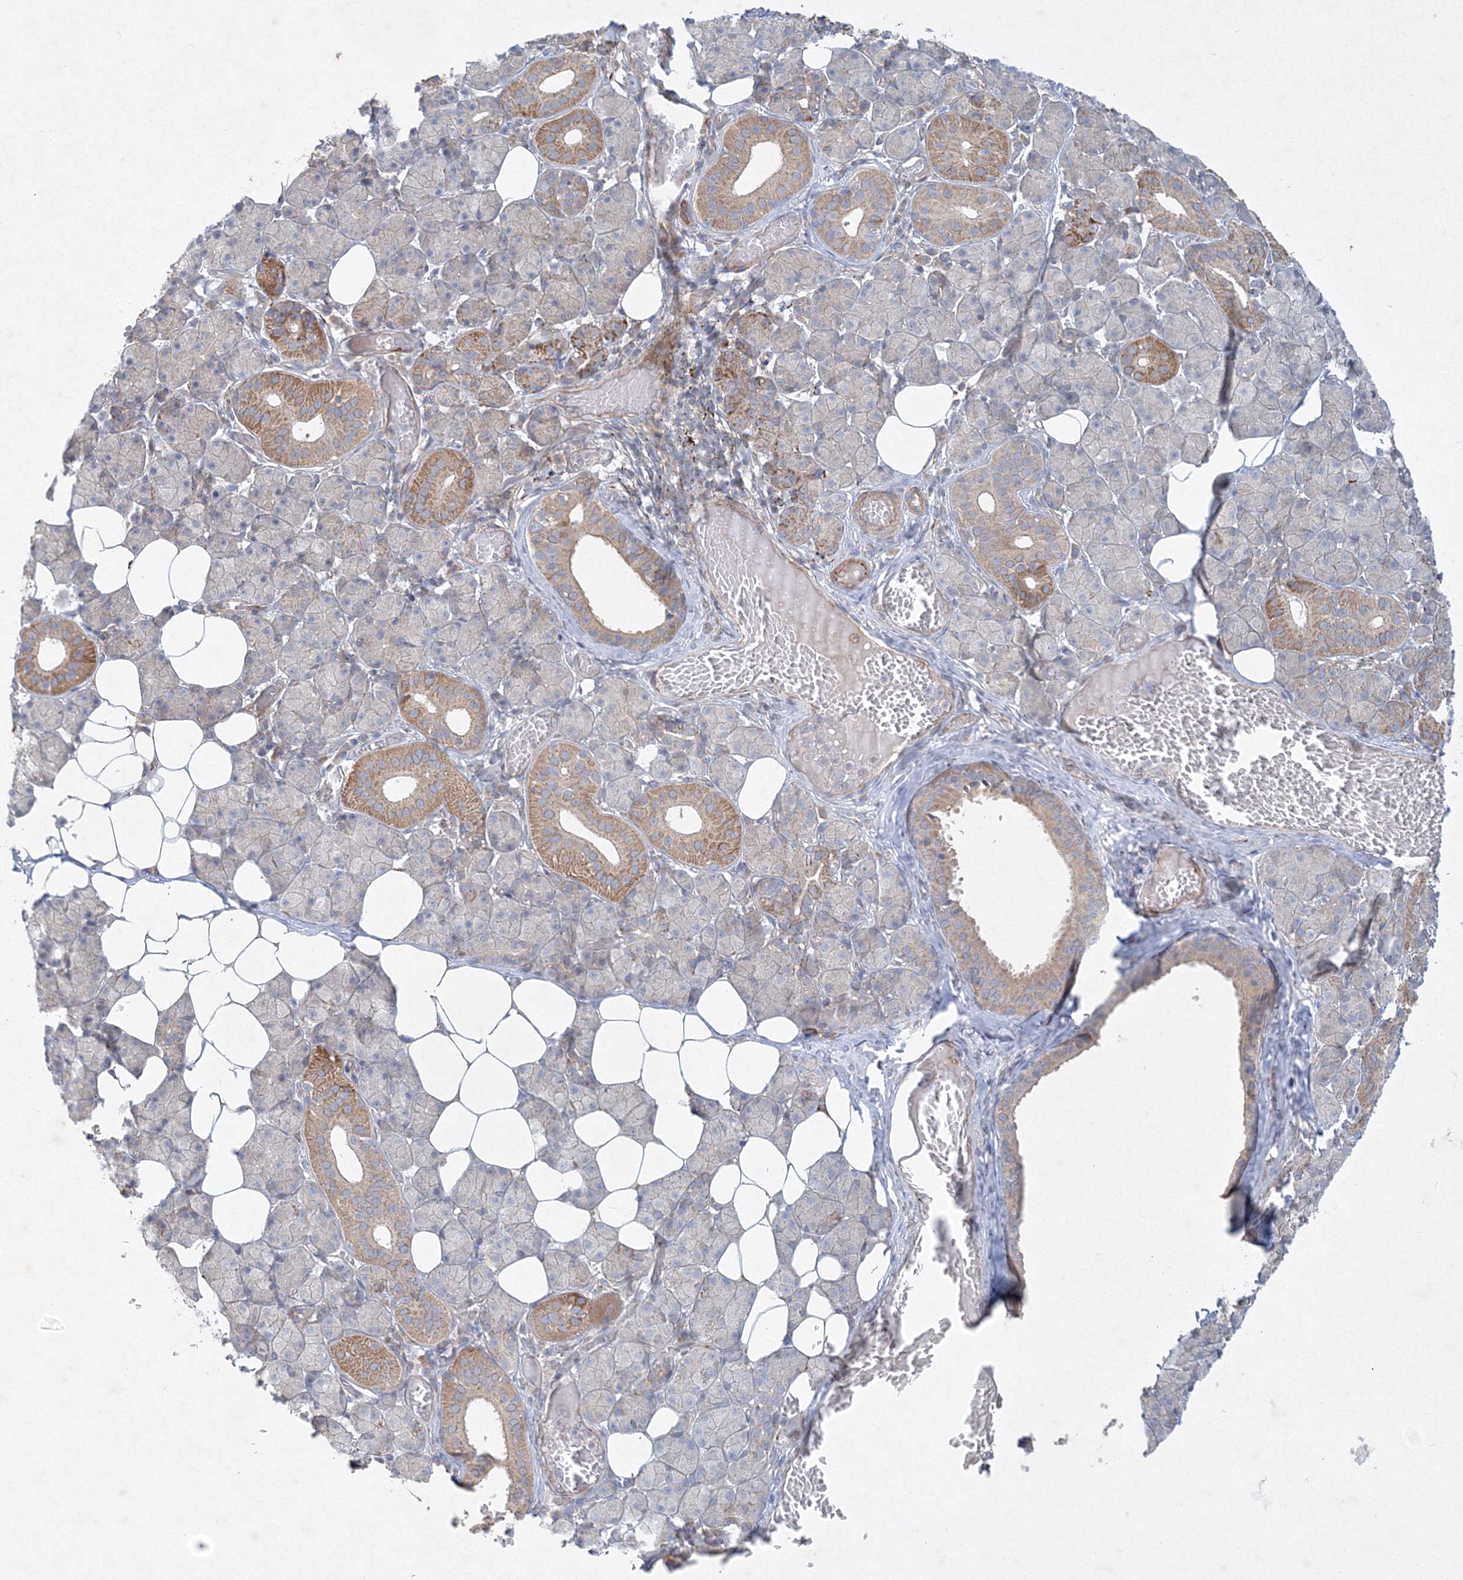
{"staining": {"intensity": "moderate", "quantity": "<25%", "location": "cytoplasmic/membranous"}, "tissue": "salivary gland", "cell_type": "Glandular cells", "image_type": "normal", "snomed": [{"axis": "morphology", "description": "Normal tissue, NOS"}, {"axis": "topography", "description": "Salivary gland"}], "caption": "DAB (3,3'-diaminobenzidine) immunohistochemical staining of benign human salivary gland shows moderate cytoplasmic/membranous protein positivity in approximately <25% of glandular cells.", "gene": "WDR49", "patient": {"sex": "female", "age": 33}}